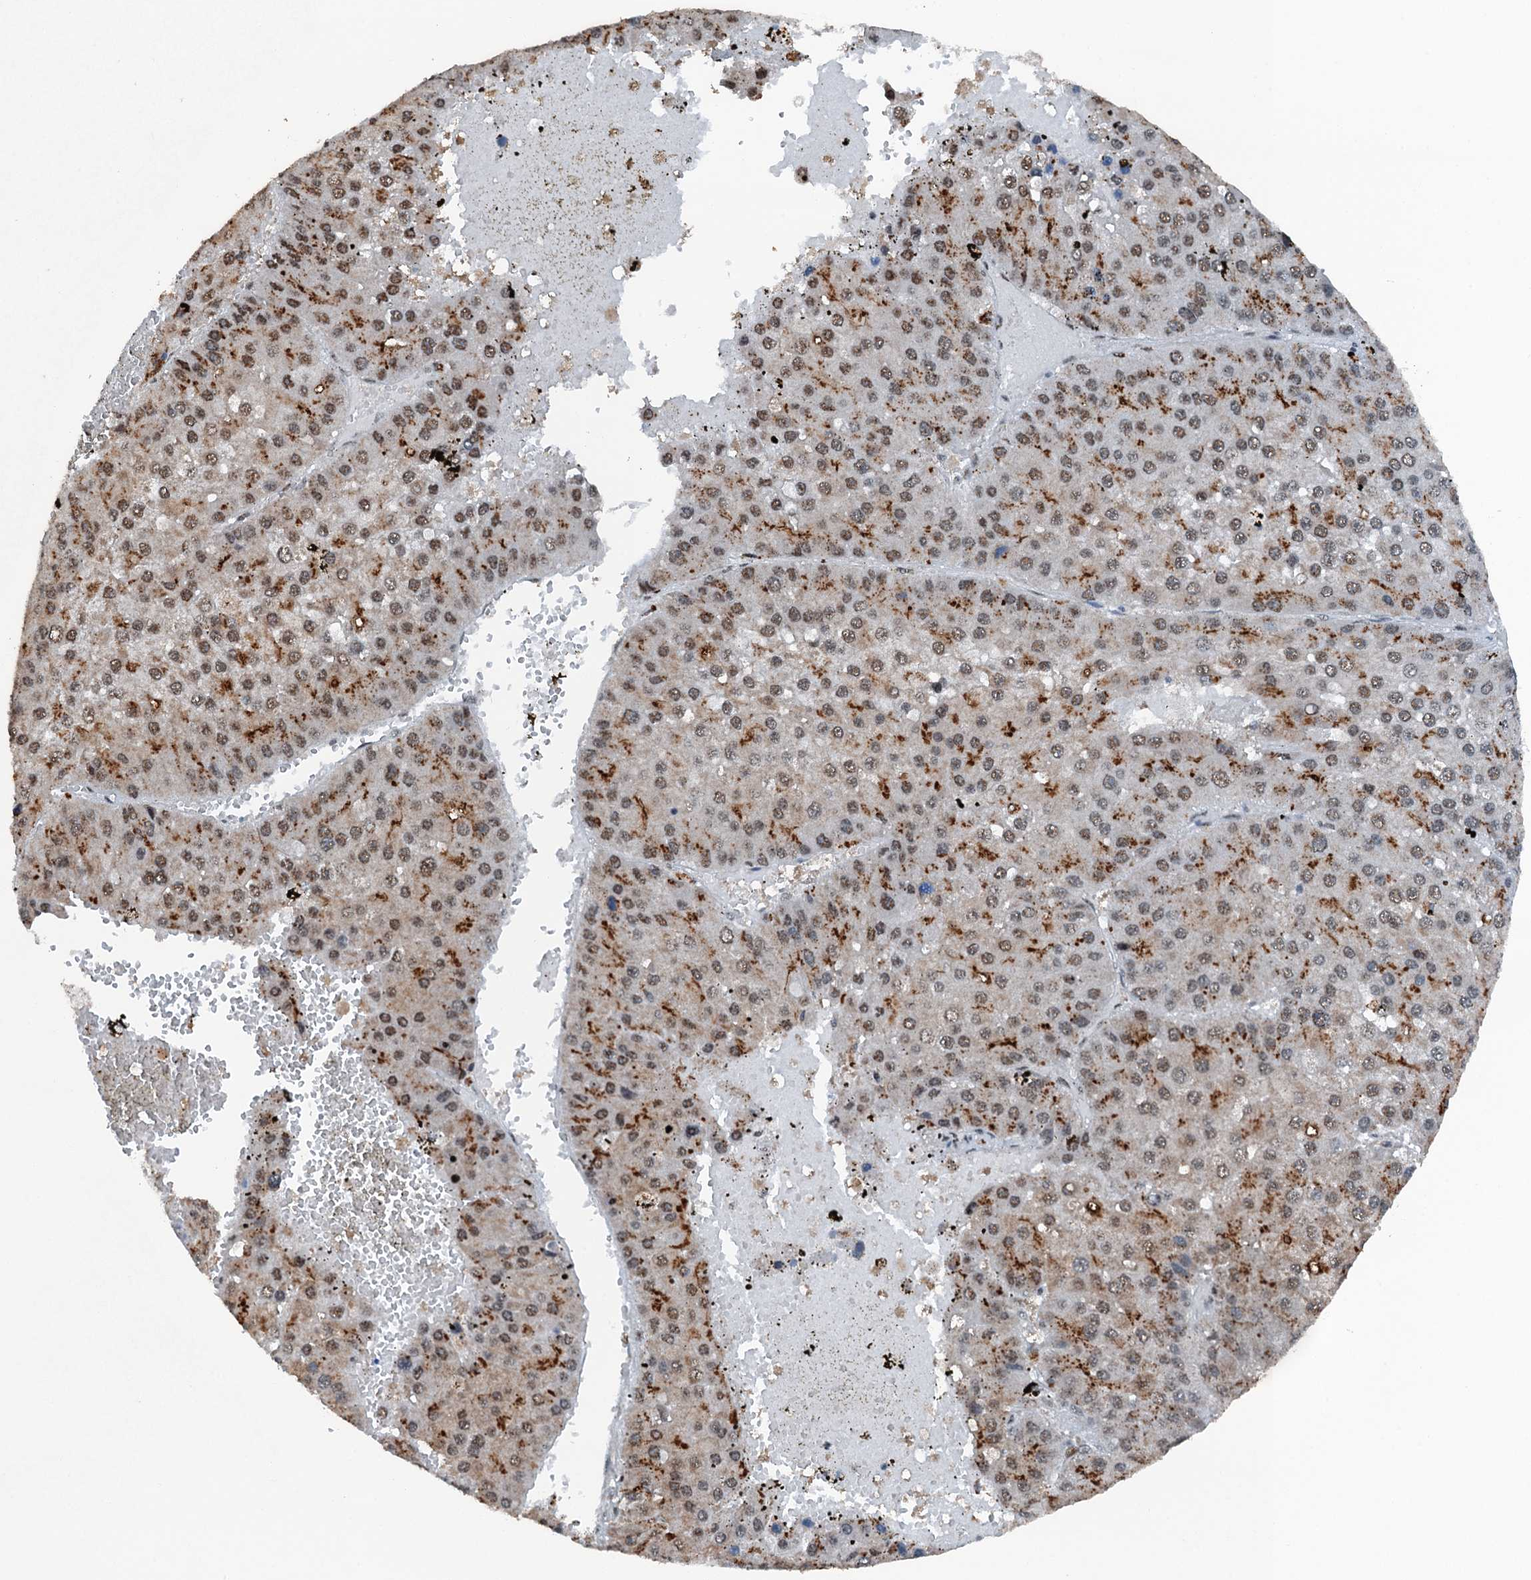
{"staining": {"intensity": "moderate", "quantity": "25%-75%", "location": "cytoplasmic/membranous,nuclear"}, "tissue": "liver cancer", "cell_type": "Tumor cells", "image_type": "cancer", "snomed": [{"axis": "morphology", "description": "Carcinoma, Hepatocellular, NOS"}, {"axis": "topography", "description": "Liver"}], "caption": "Human liver cancer (hepatocellular carcinoma) stained for a protein (brown) shows moderate cytoplasmic/membranous and nuclear positive expression in about 25%-75% of tumor cells.", "gene": "BMERB1", "patient": {"sex": "female", "age": 73}}